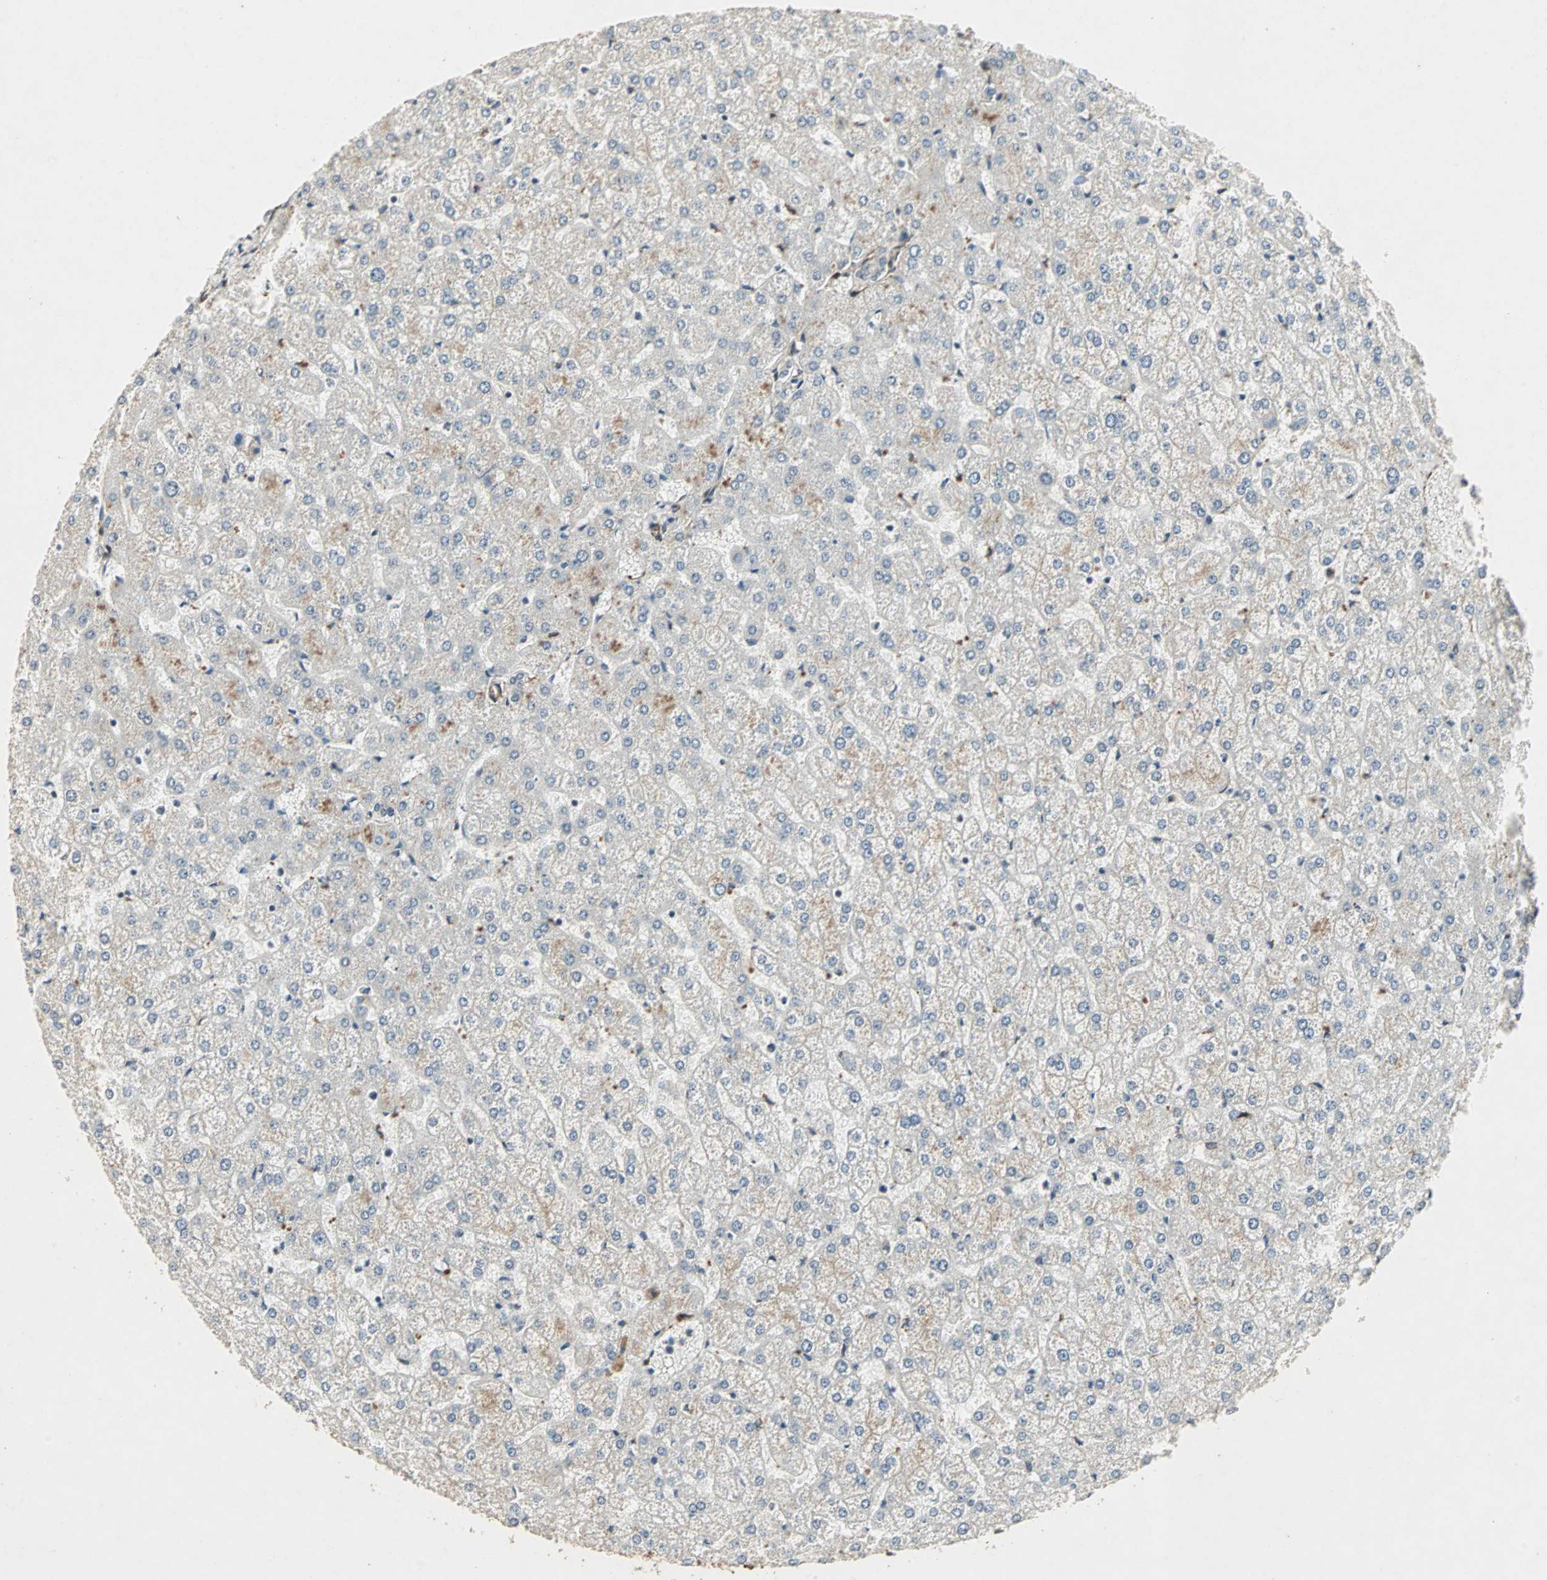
{"staining": {"intensity": "negative", "quantity": "none", "location": "none"}, "tissue": "liver", "cell_type": "Cholangiocytes", "image_type": "normal", "snomed": [{"axis": "morphology", "description": "Normal tissue, NOS"}, {"axis": "topography", "description": "Liver"}], "caption": "Cholangiocytes are negative for brown protein staining in benign liver. (DAB (3,3'-diaminobenzidine) immunohistochemistry (IHC), high magnification).", "gene": "TRPV4", "patient": {"sex": "female", "age": 32}}